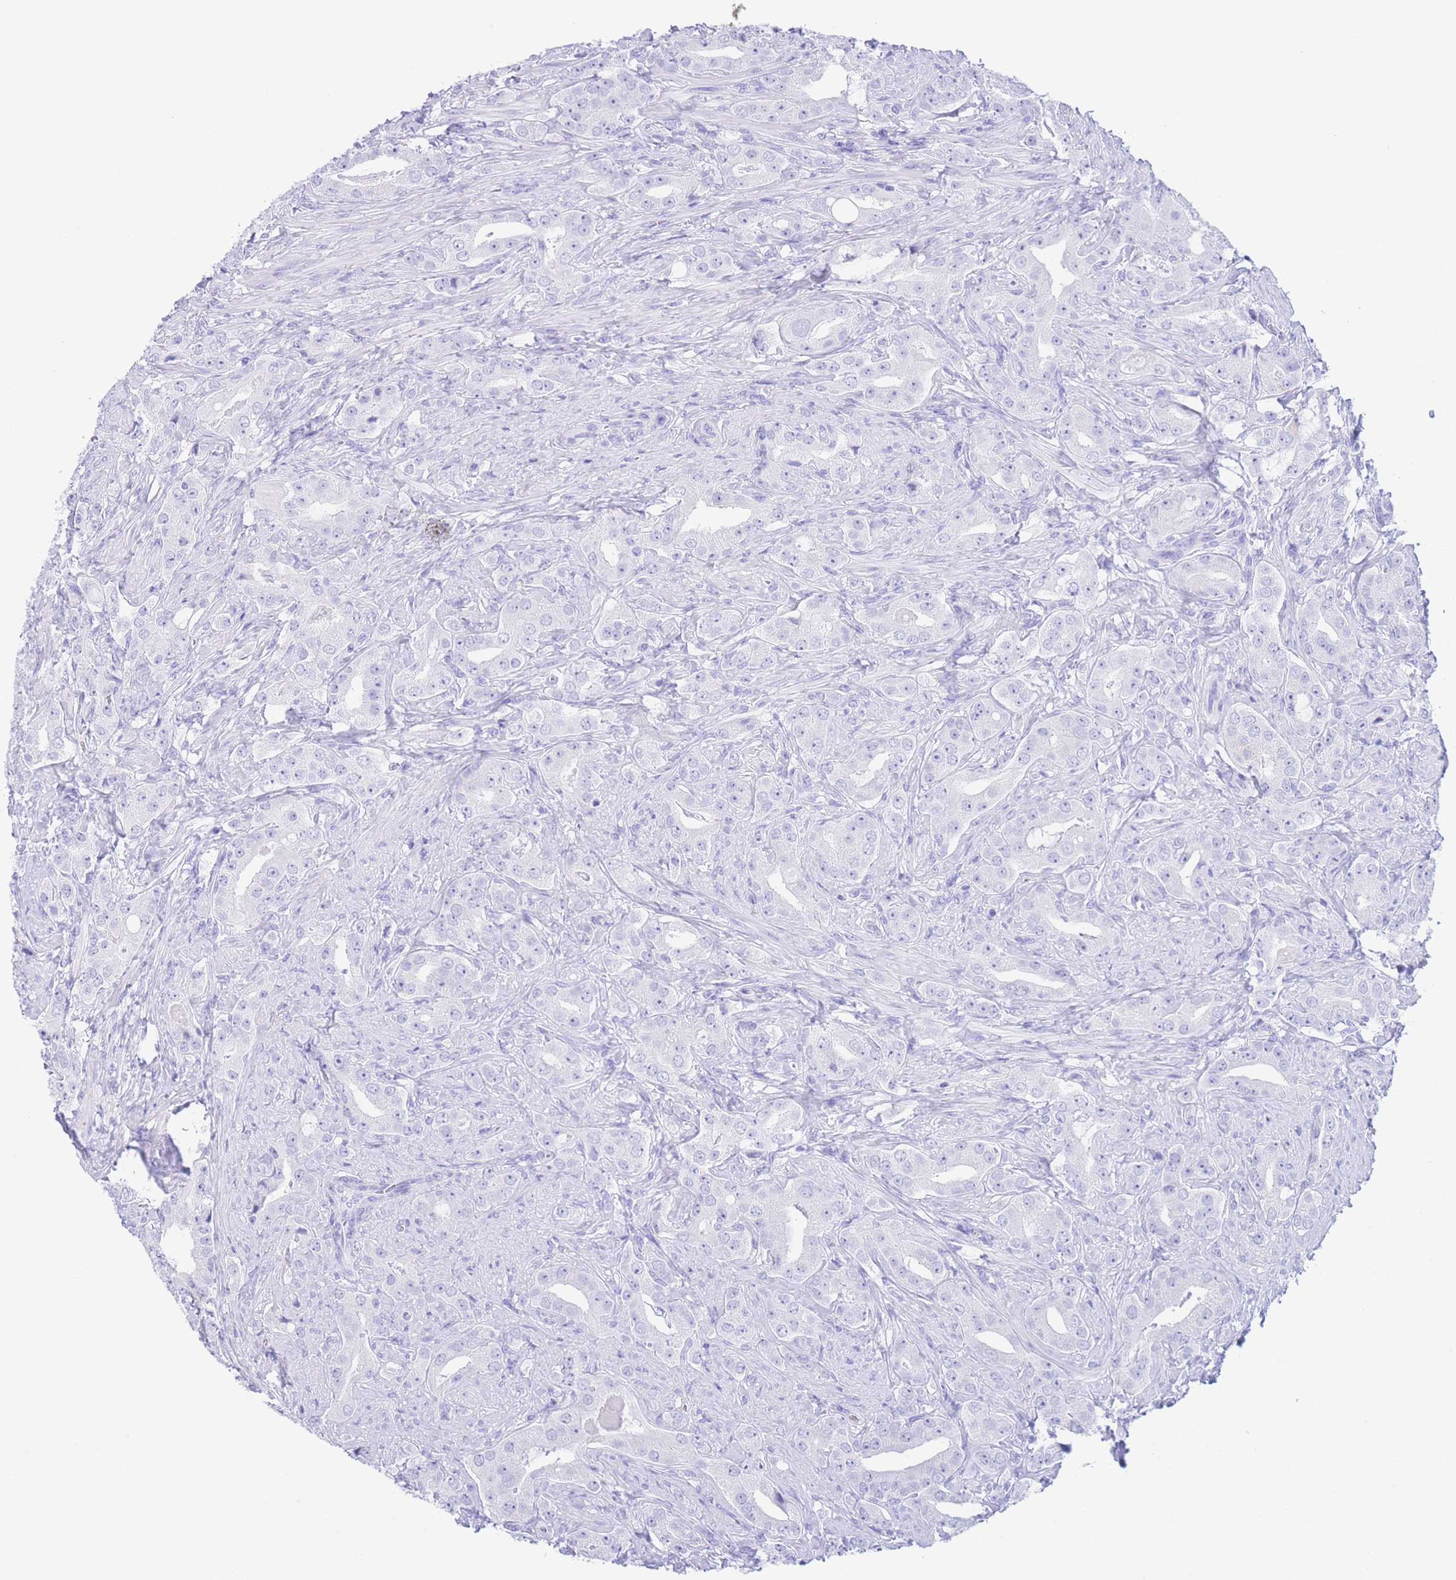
{"staining": {"intensity": "negative", "quantity": "none", "location": "none"}, "tissue": "prostate cancer", "cell_type": "Tumor cells", "image_type": "cancer", "snomed": [{"axis": "morphology", "description": "Adenocarcinoma, High grade"}, {"axis": "topography", "description": "Prostate"}], "caption": "DAB immunohistochemical staining of human high-grade adenocarcinoma (prostate) shows no significant positivity in tumor cells.", "gene": "SLCO1B3", "patient": {"sex": "male", "age": 63}}